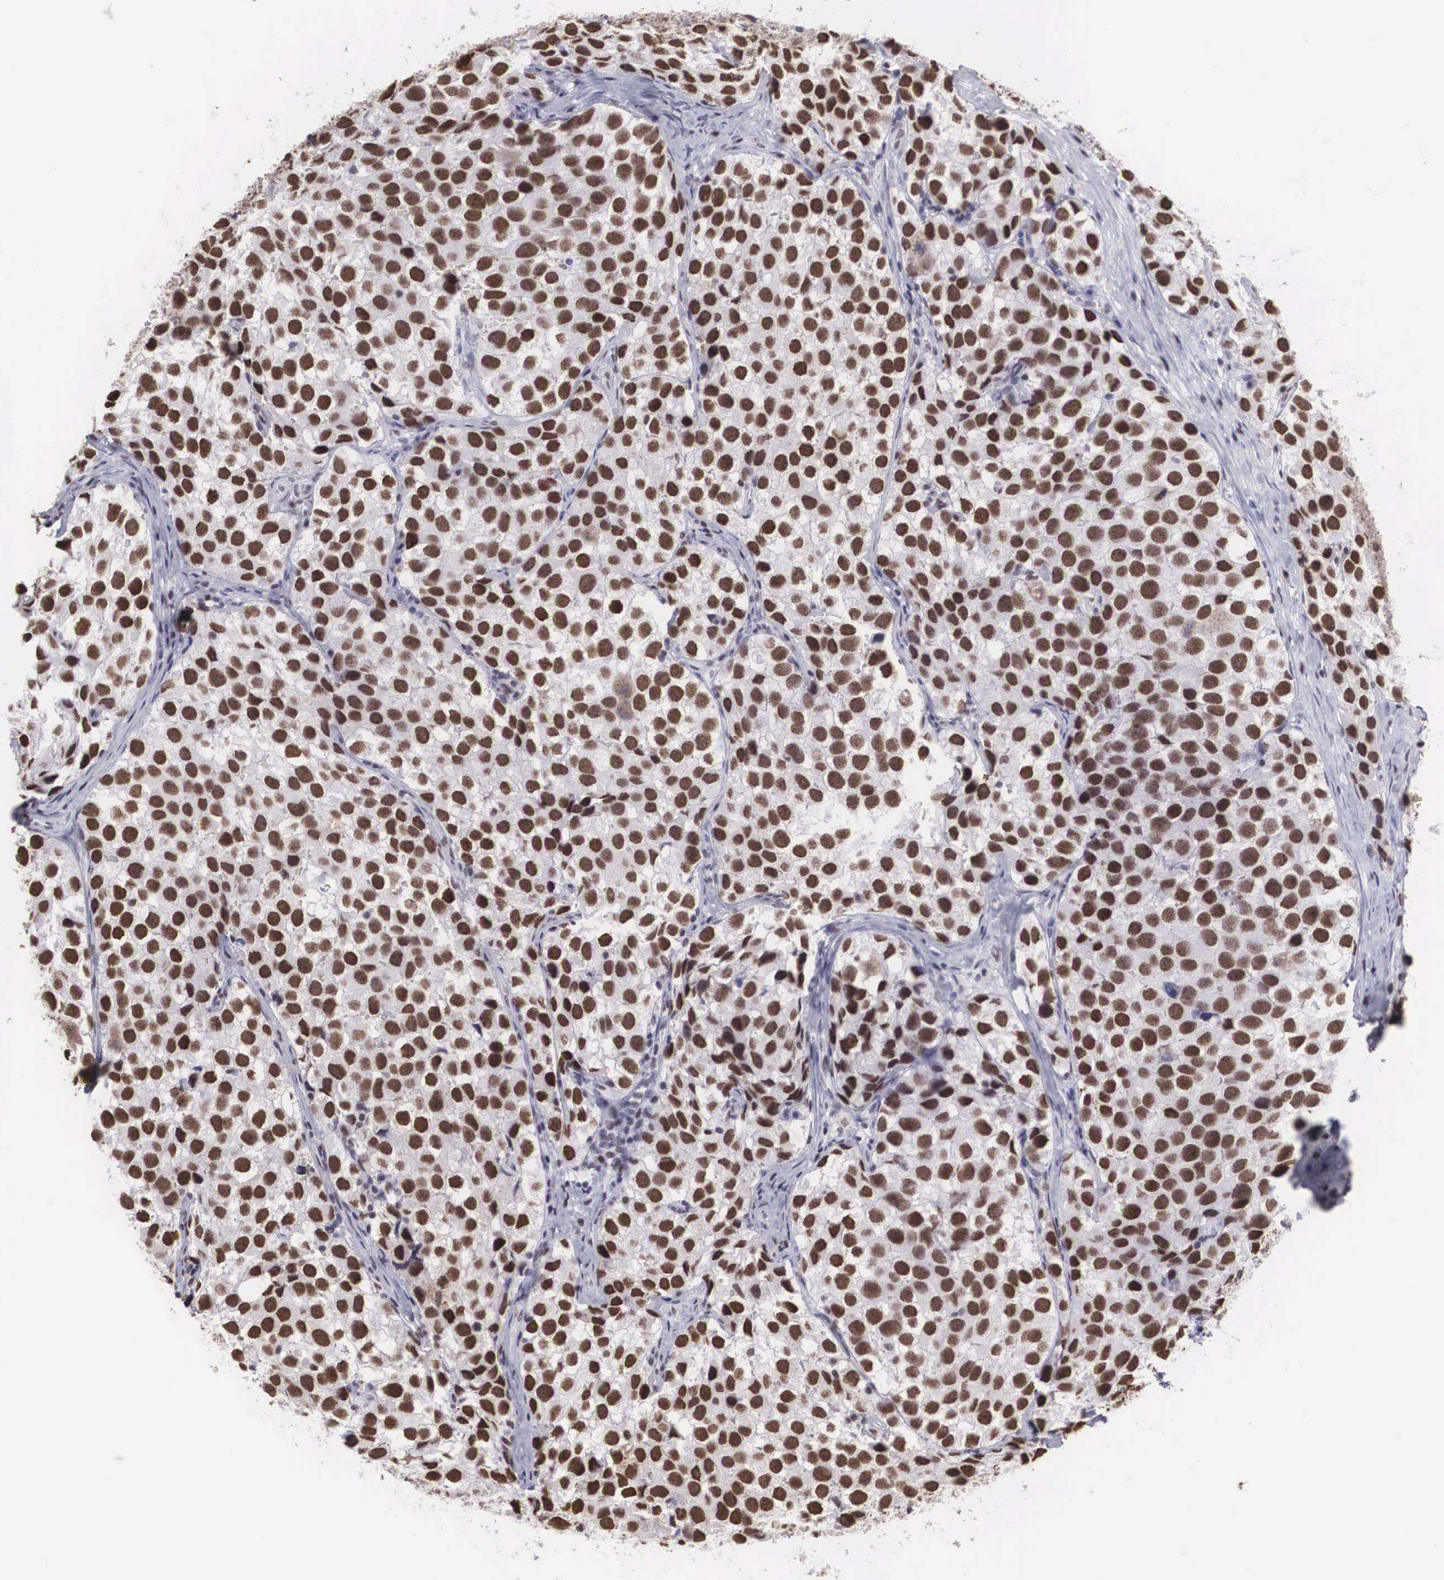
{"staining": {"intensity": "strong", "quantity": ">75%", "location": "nuclear"}, "tissue": "testis cancer", "cell_type": "Tumor cells", "image_type": "cancer", "snomed": [{"axis": "morphology", "description": "Seminoma, NOS"}, {"axis": "topography", "description": "Testis"}], "caption": "The micrograph reveals a brown stain indicating the presence of a protein in the nuclear of tumor cells in seminoma (testis). (Brightfield microscopy of DAB IHC at high magnification).", "gene": "CSTF2", "patient": {"sex": "male", "age": 39}}